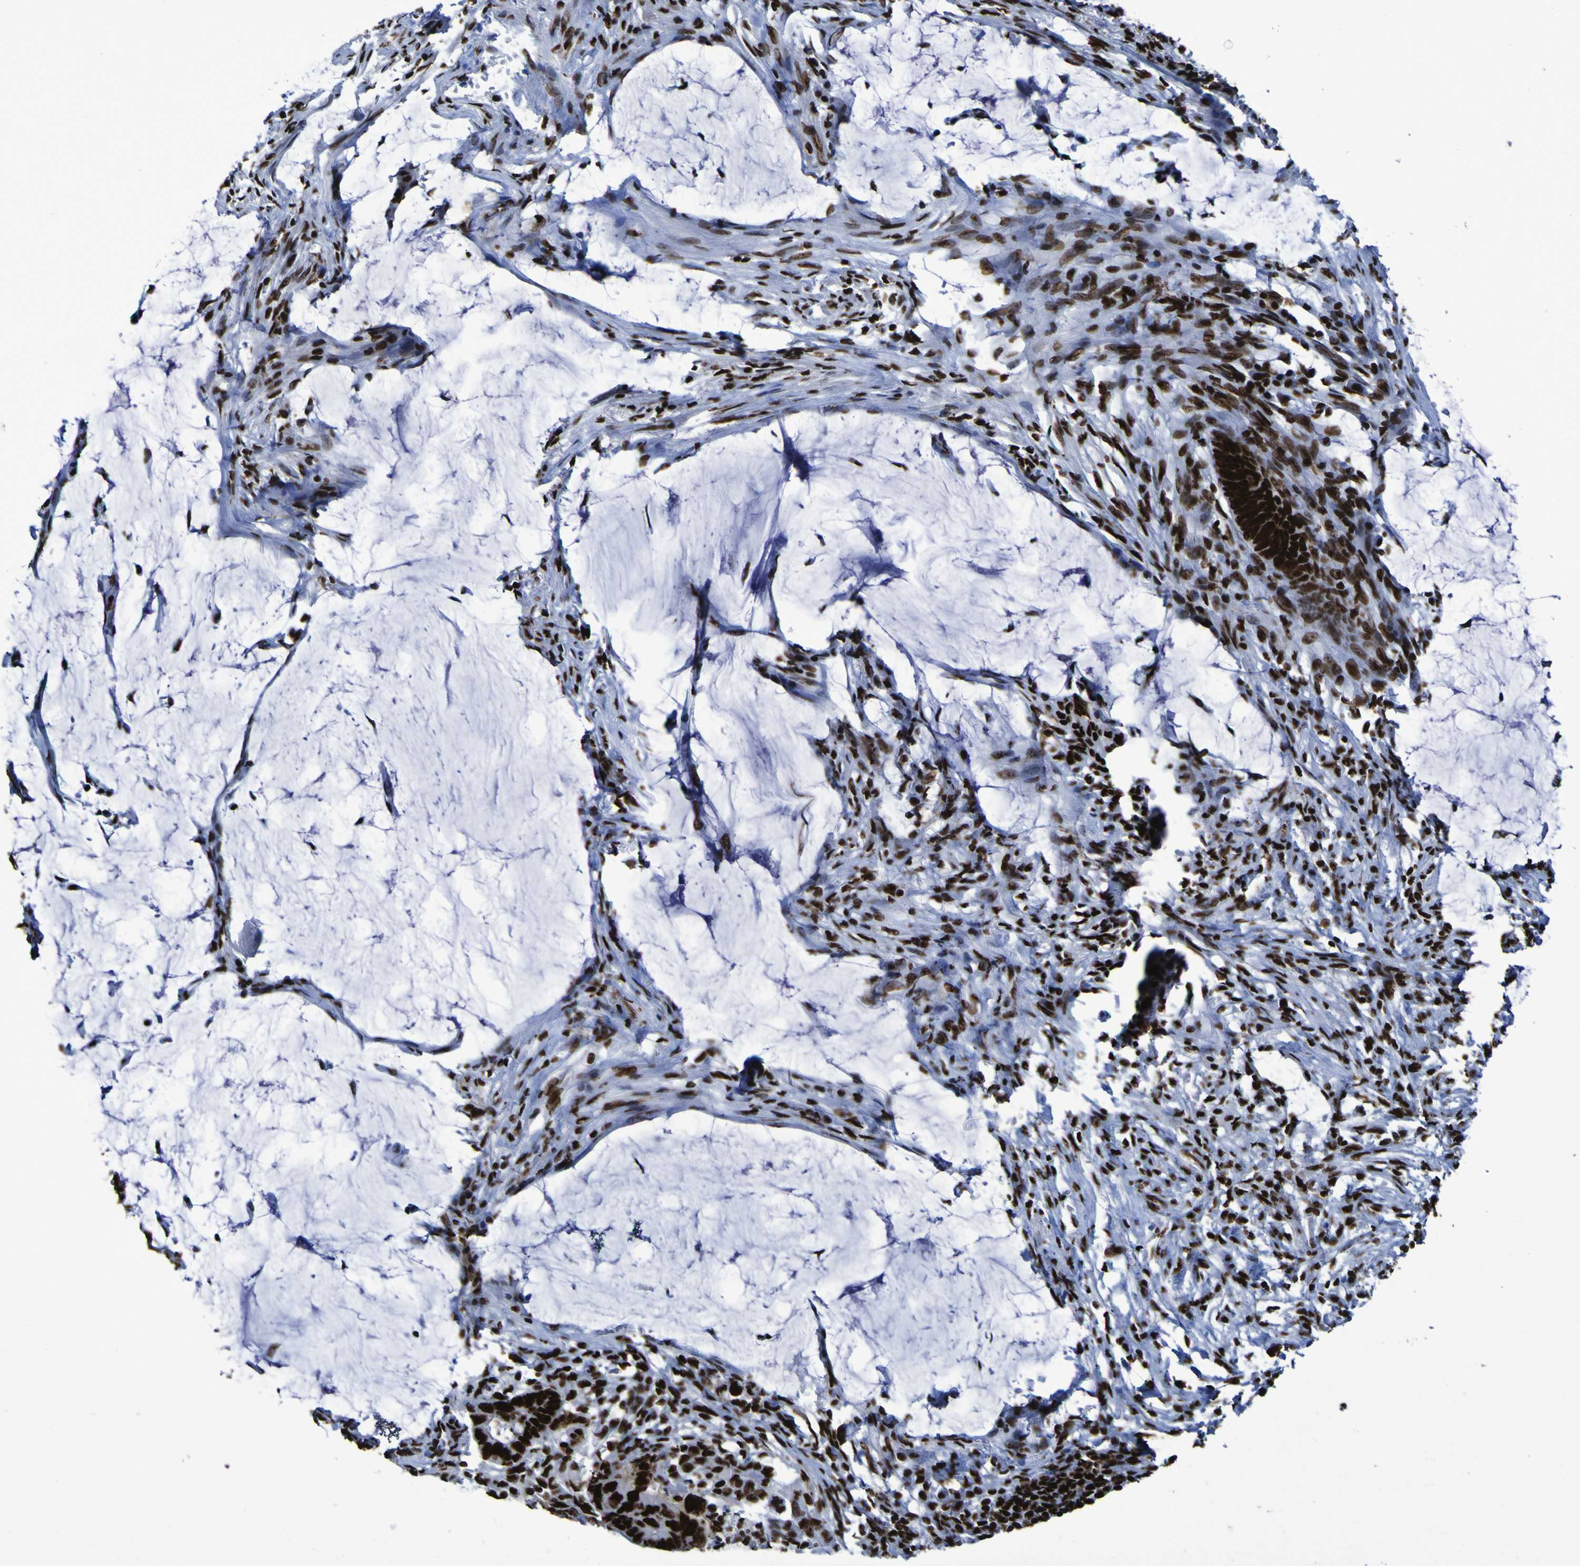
{"staining": {"intensity": "strong", "quantity": ">75%", "location": "nuclear"}, "tissue": "colorectal cancer", "cell_type": "Tumor cells", "image_type": "cancer", "snomed": [{"axis": "morphology", "description": "Normal tissue, NOS"}, {"axis": "morphology", "description": "Adenocarcinoma, NOS"}, {"axis": "topography", "description": "Rectum"}, {"axis": "topography", "description": "Peripheral nerve tissue"}], "caption": "Colorectal cancer stained for a protein (brown) exhibits strong nuclear positive positivity in approximately >75% of tumor cells.", "gene": "NPM1", "patient": {"sex": "male", "age": 92}}